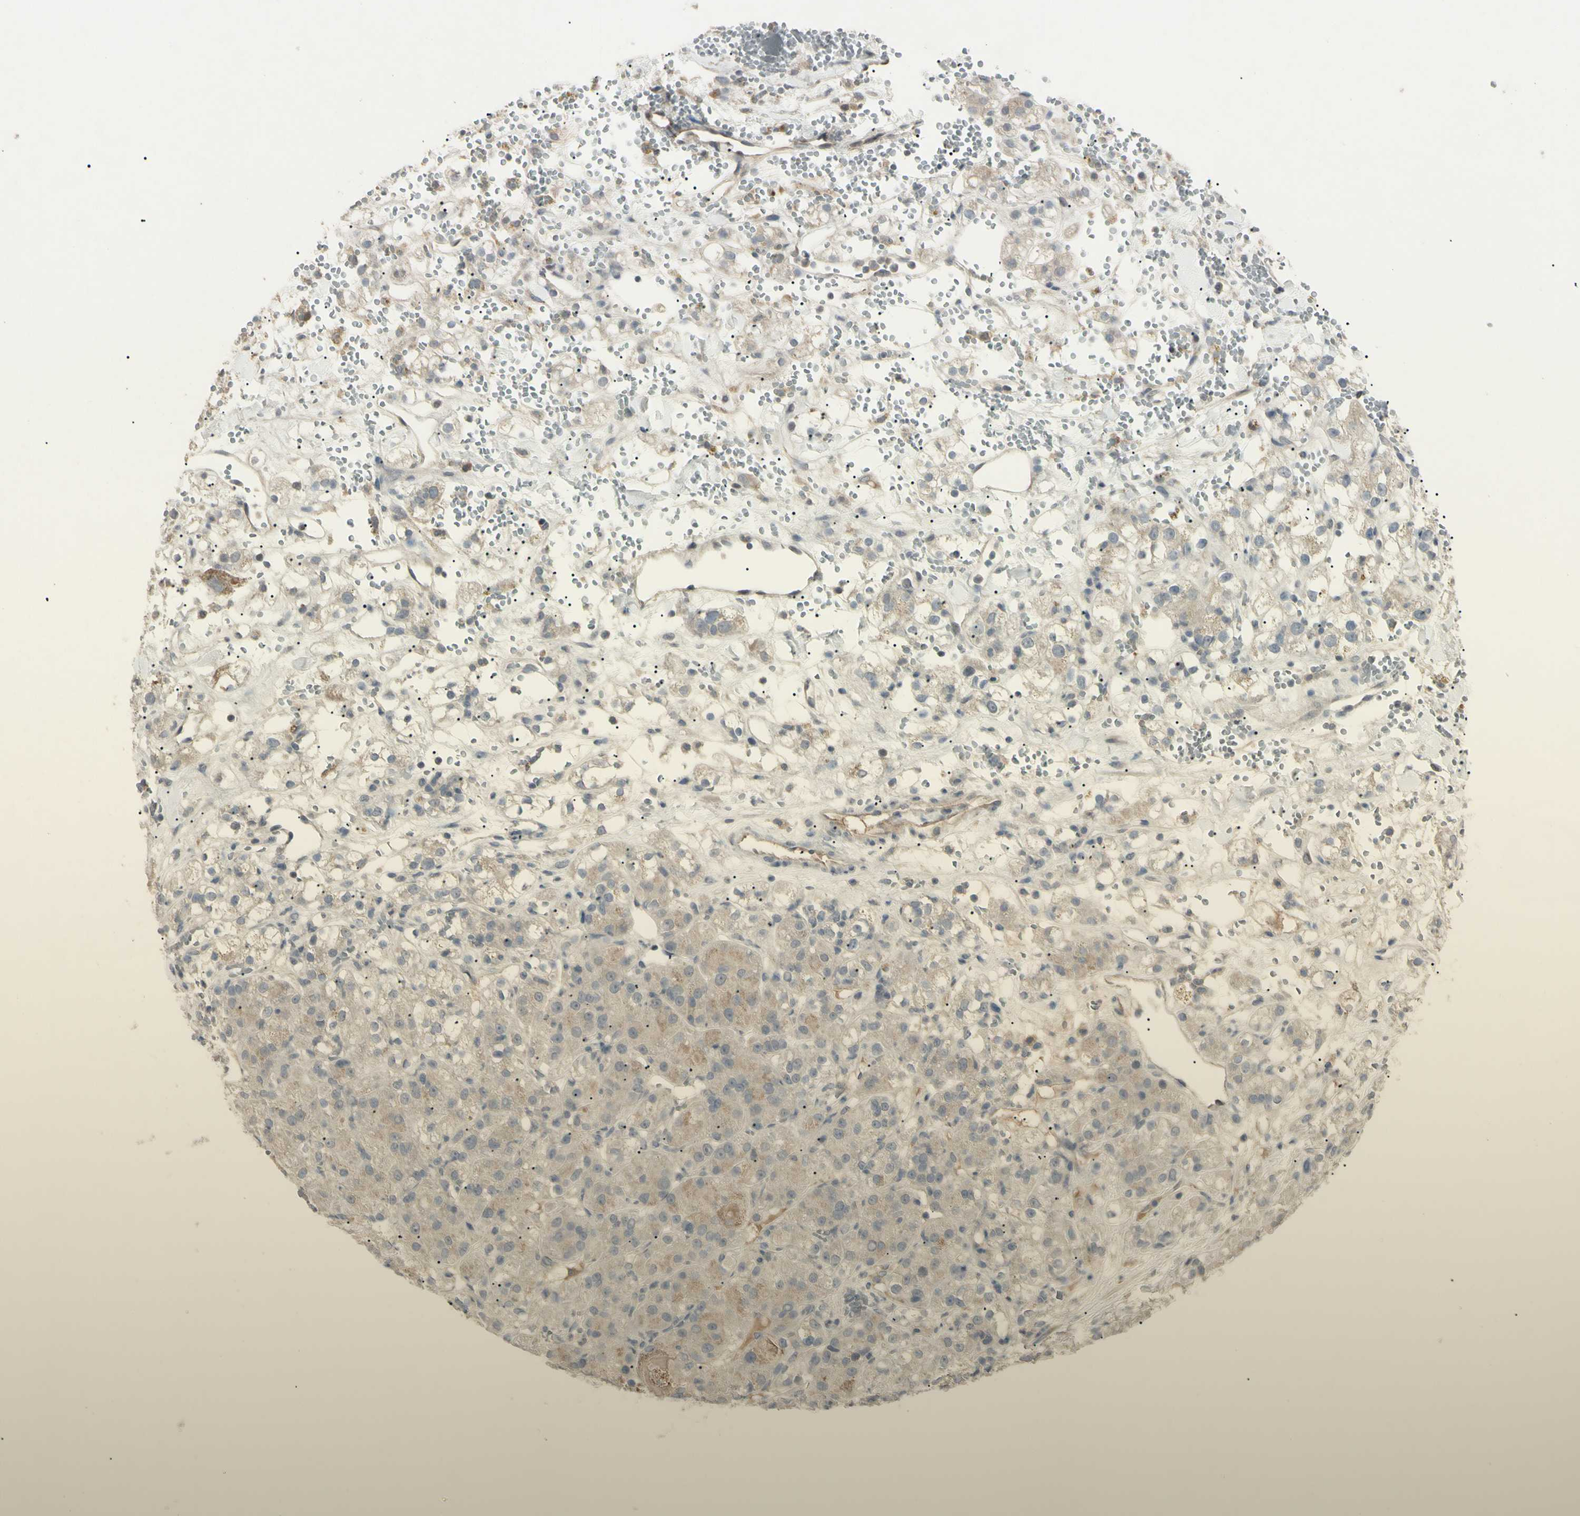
{"staining": {"intensity": "negative", "quantity": "none", "location": "none"}, "tissue": "renal cancer", "cell_type": "Tumor cells", "image_type": "cancer", "snomed": [{"axis": "morphology", "description": "Adenocarcinoma, NOS"}, {"axis": "topography", "description": "Kidney"}], "caption": "An image of human adenocarcinoma (renal) is negative for staining in tumor cells.", "gene": "PIAS4", "patient": {"sex": "male", "age": 61}}